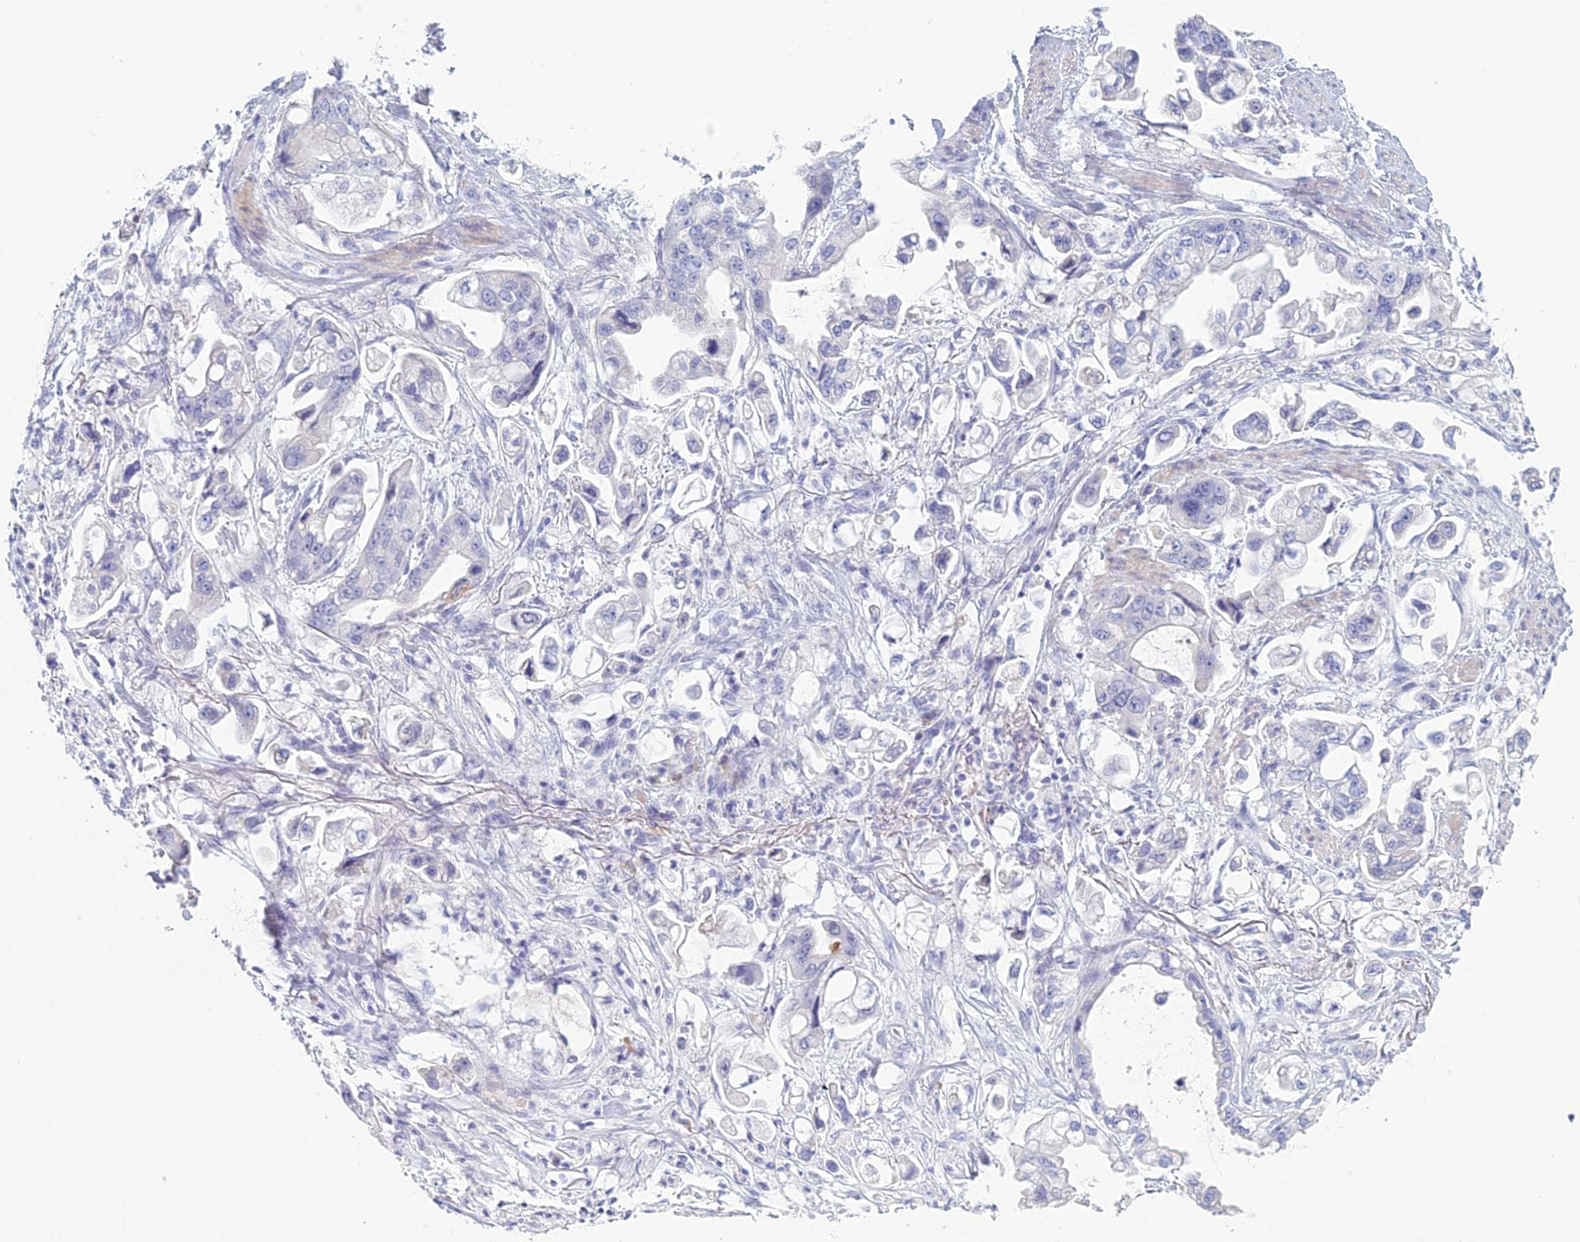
{"staining": {"intensity": "negative", "quantity": "none", "location": "none"}, "tissue": "stomach cancer", "cell_type": "Tumor cells", "image_type": "cancer", "snomed": [{"axis": "morphology", "description": "Adenocarcinoma, NOS"}, {"axis": "topography", "description": "Stomach"}], "caption": "A photomicrograph of human adenocarcinoma (stomach) is negative for staining in tumor cells.", "gene": "MUC13", "patient": {"sex": "male", "age": 62}}